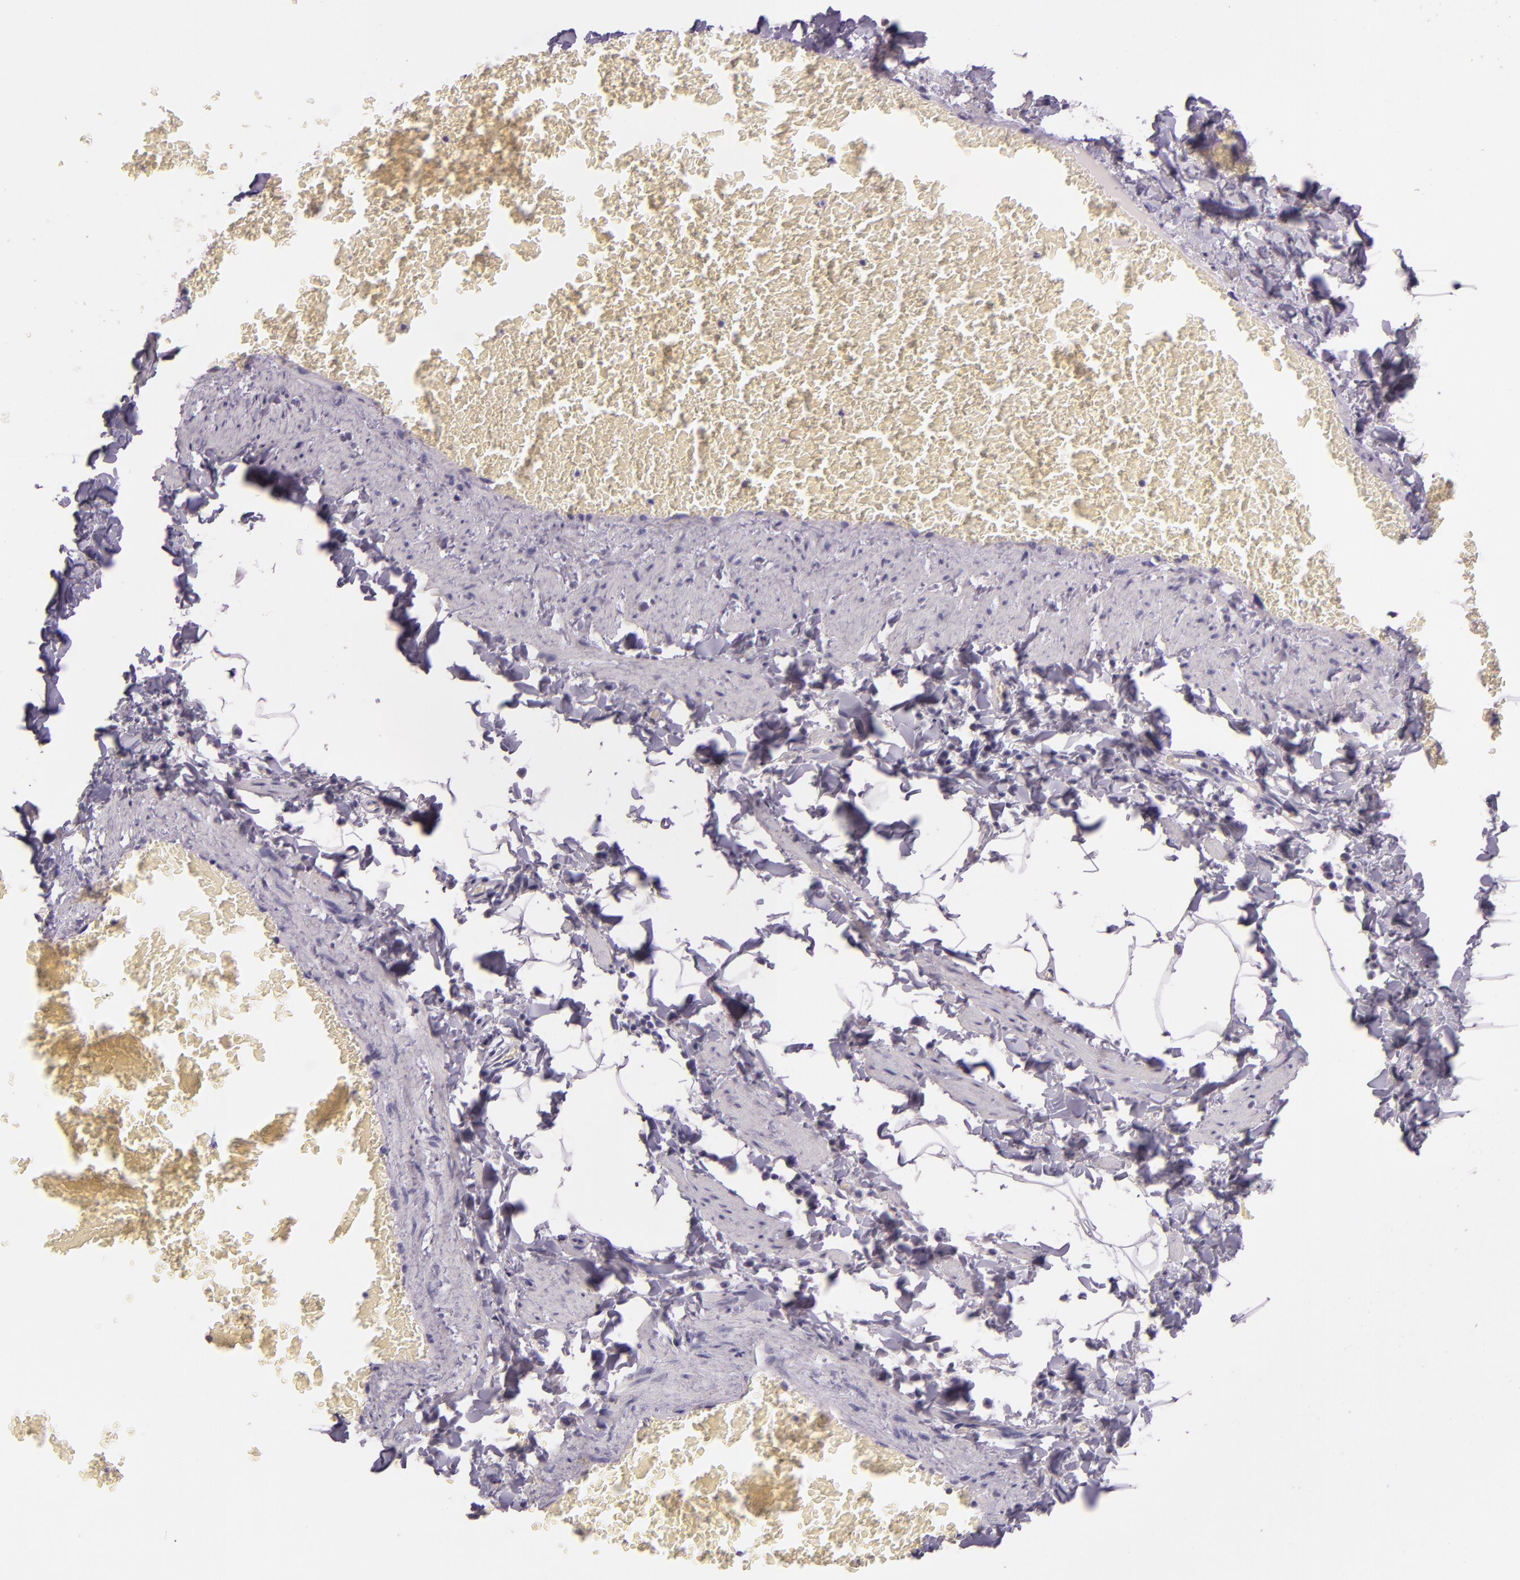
{"staining": {"intensity": "negative", "quantity": "none", "location": "none"}, "tissue": "adipose tissue", "cell_type": "Adipocytes", "image_type": "normal", "snomed": [{"axis": "morphology", "description": "Normal tissue, NOS"}, {"axis": "topography", "description": "Vascular tissue"}], "caption": "DAB (3,3'-diaminobenzidine) immunohistochemical staining of benign adipose tissue demonstrates no significant positivity in adipocytes.", "gene": "HSPA8", "patient": {"sex": "male", "age": 41}}